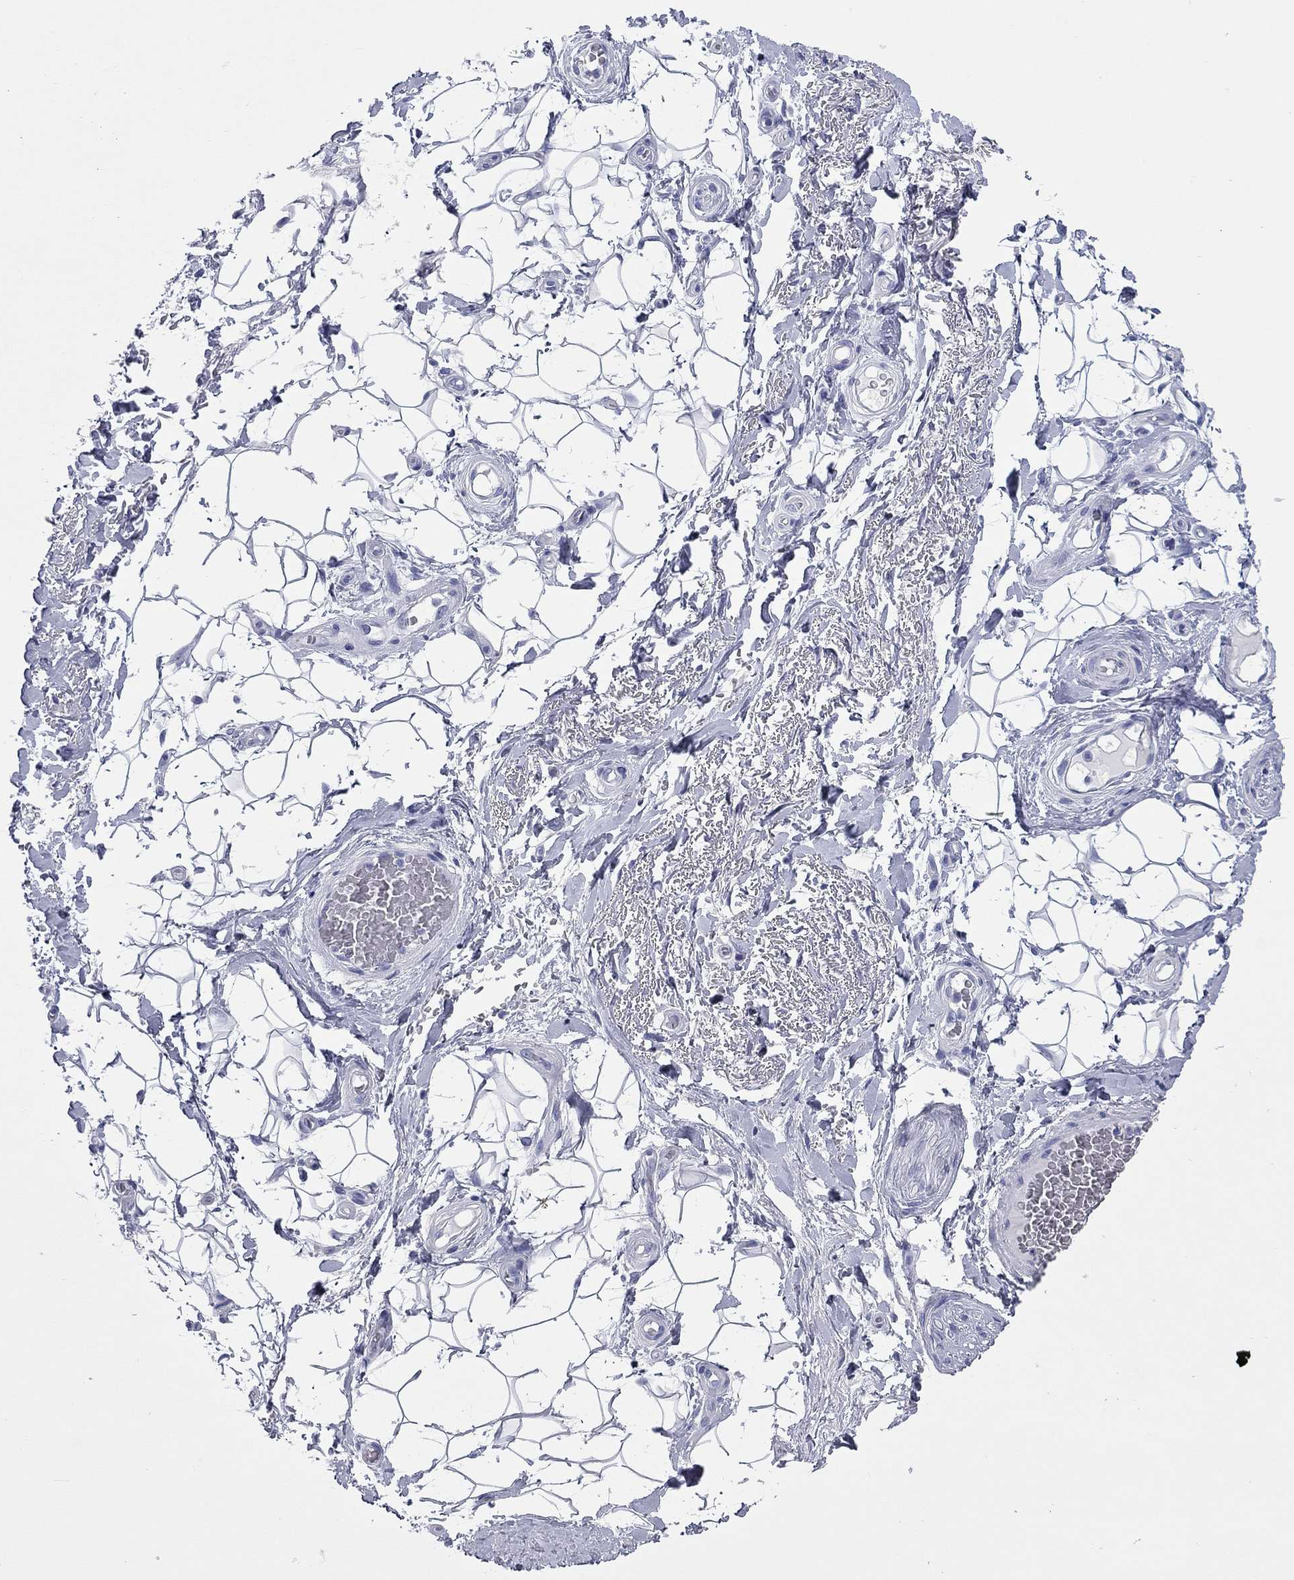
{"staining": {"intensity": "negative", "quantity": "none", "location": "none"}, "tissue": "adipose tissue", "cell_type": "Adipocytes", "image_type": "normal", "snomed": [{"axis": "morphology", "description": "Normal tissue, NOS"}, {"axis": "topography", "description": "Anal"}, {"axis": "topography", "description": "Peripheral nerve tissue"}], "caption": "An immunohistochemistry (IHC) histopathology image of unremarkable adipose tissue is shown. There is no staining in adipocytes of adipose tissue. Brightfield microscopy of immunohistochemistry (IHC) stained with DAB (brown) and hematoxylin (blue), captured at high magnification.", "gene": "CCNA1", "patient": {"sex": "male", "age": 53}}